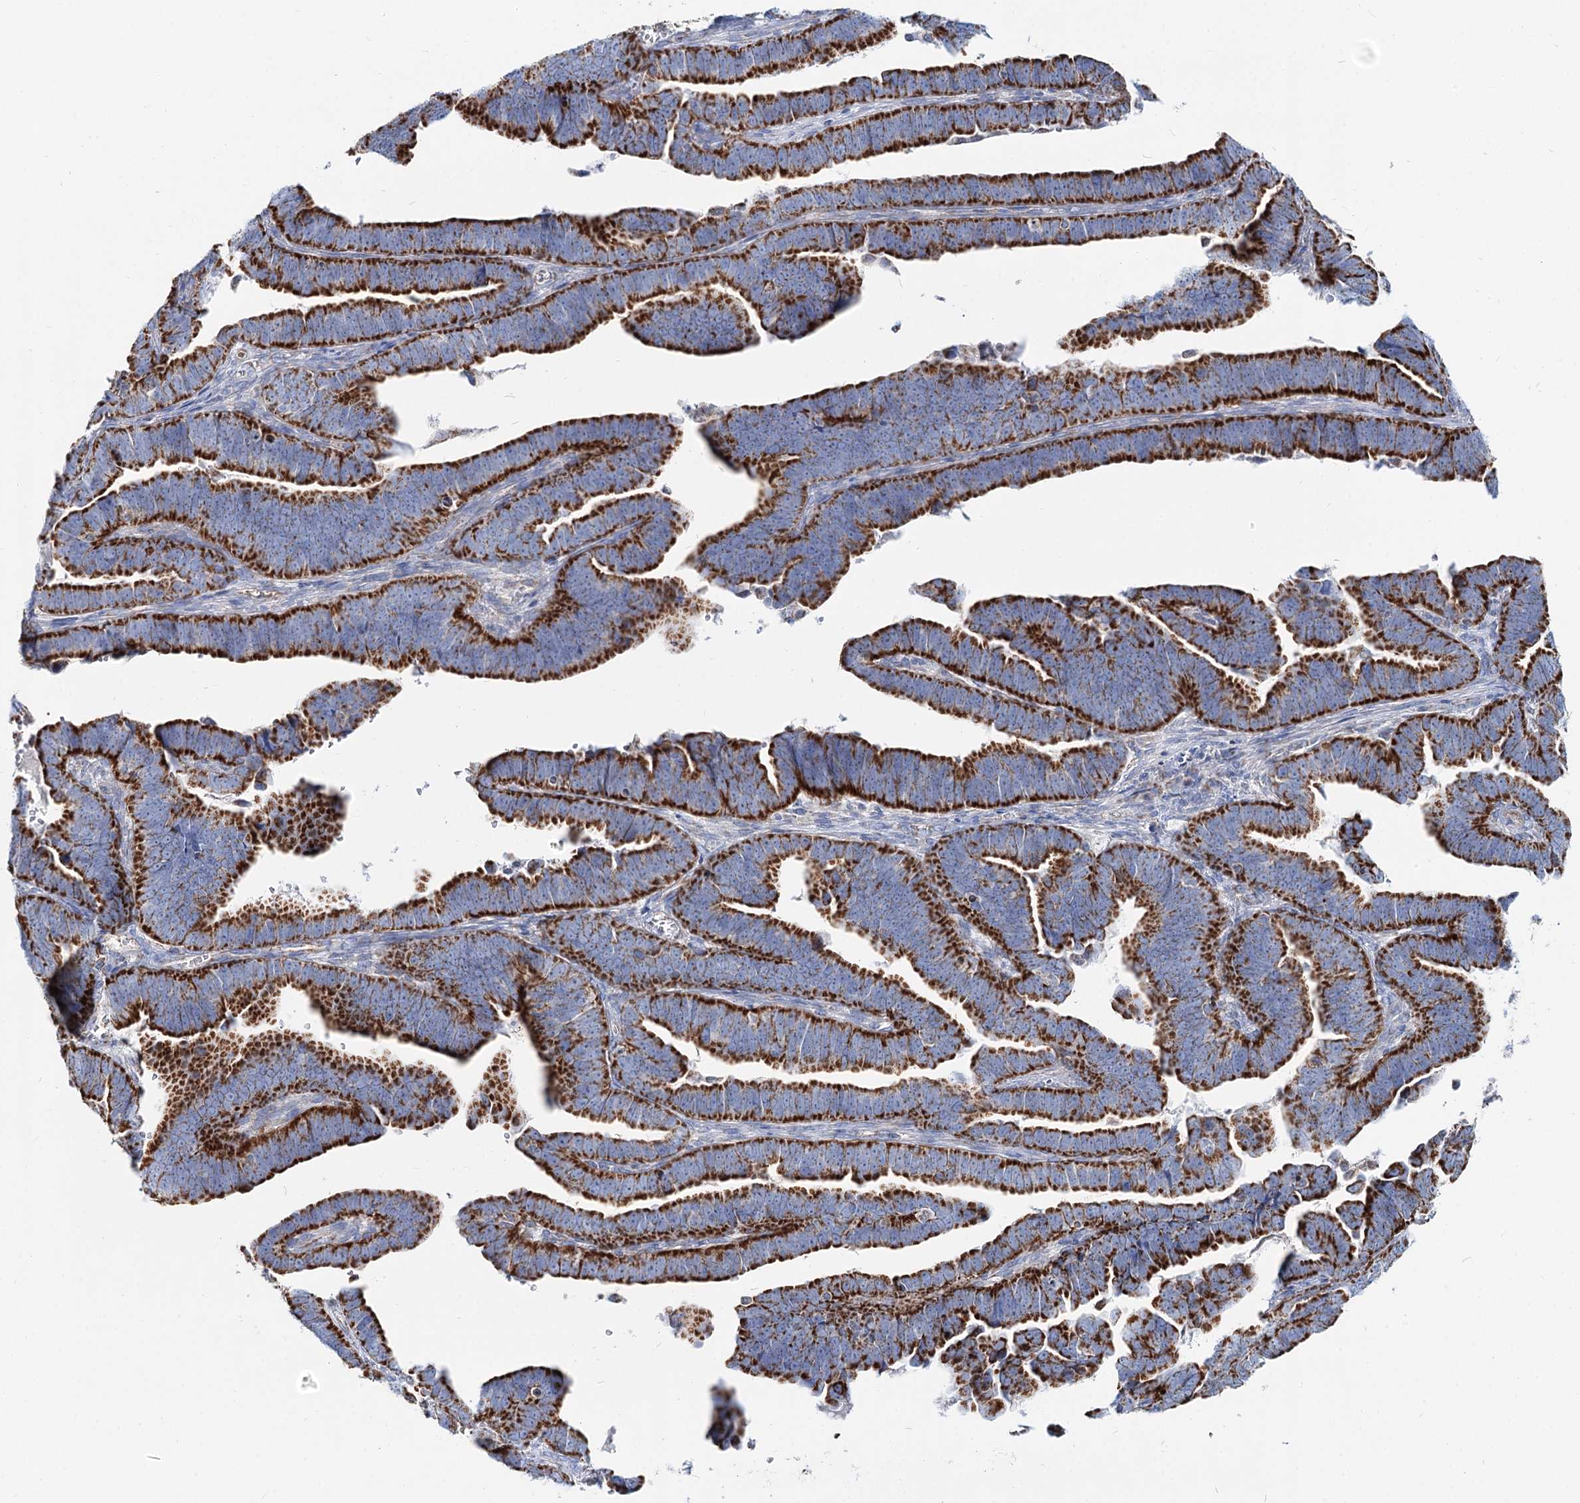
{"staining": {"intensity": "strong", "quantity": "25%-75%", "location": "cytoplasmic/membranous"}, "tissue": "endometrial cancer", "cell_type": "Tumor cells", "image_type": "cancer", "snomed": [{"axis": "morphology", "description": "Adenocarcinoma, NOS"}, {"axis": "topography", "description": "Endometrium"}], "caption": "Immunohistochemistry histopathology image of human endometrial cancer stained for a protein (brown), which shows high levels of strong cytoplasmic/membranous expression in about 25%-75% of tumor cells.", "gene": "MCCC2", "patient": {"sex": "female", "age": 75}}